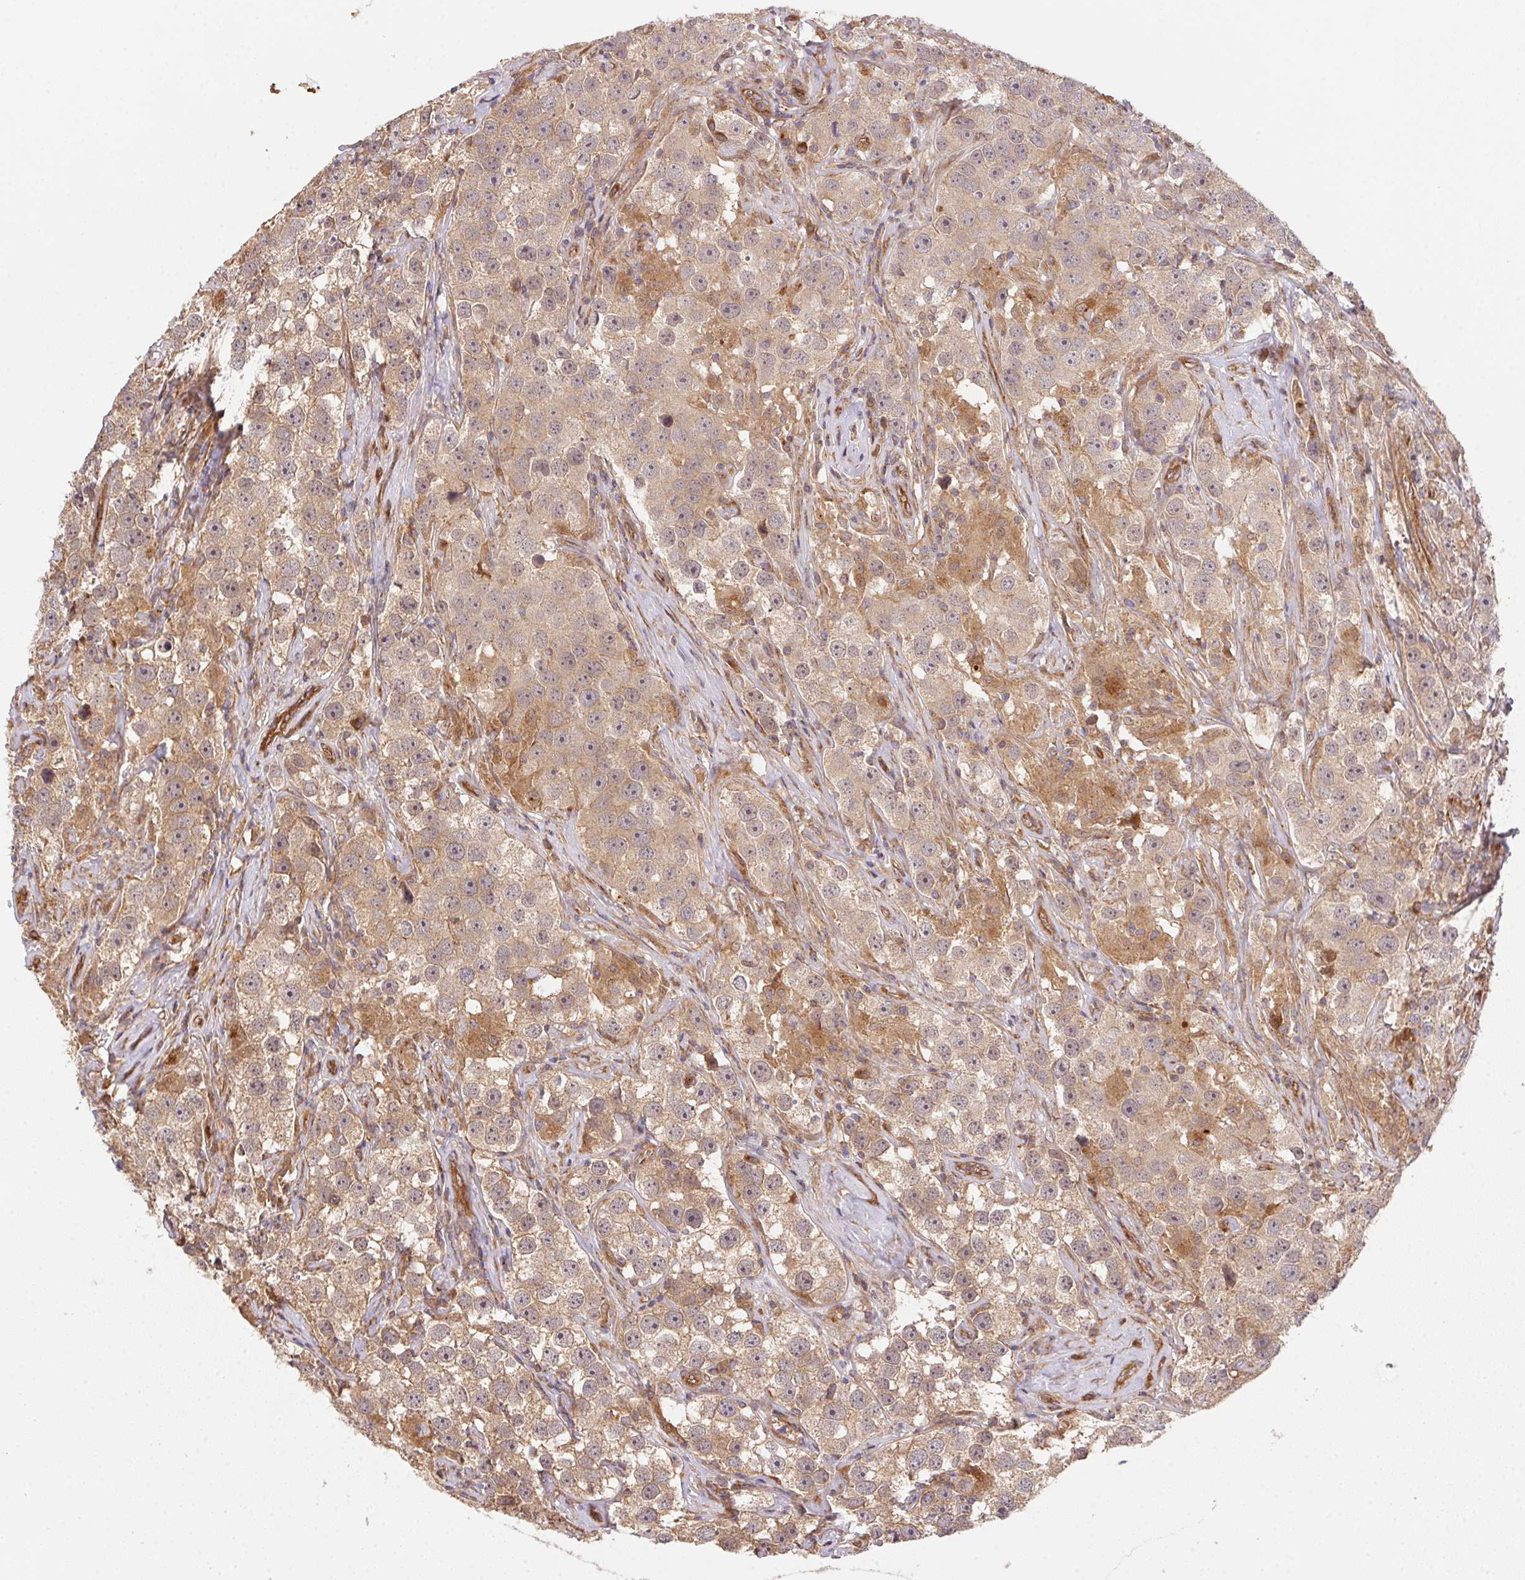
{"staining": {"intensity": "weak", "quantity": ">75%", "location": "cytoplasmic/membranous"}, "tissue": "testis cancer", "cell_type": "Tumor cells", "image_type": "cancer", "snomed": [{"axis": "morphology", "description": "Seminoma, NOS"}, {"axis": "topography", "description": "Testis"}], "caption": "Seminoma (testis) stained for a protein displays weak cytoplasmic/membranous positivity in tumor cells. The staining was performed using DAB to visualize the protein expression in brown, while the nuclei were stained in blue with hematoxylin (Magnification: 20x).", "gene": "USE1", "patient": {"sex": "male", "age": 49}}